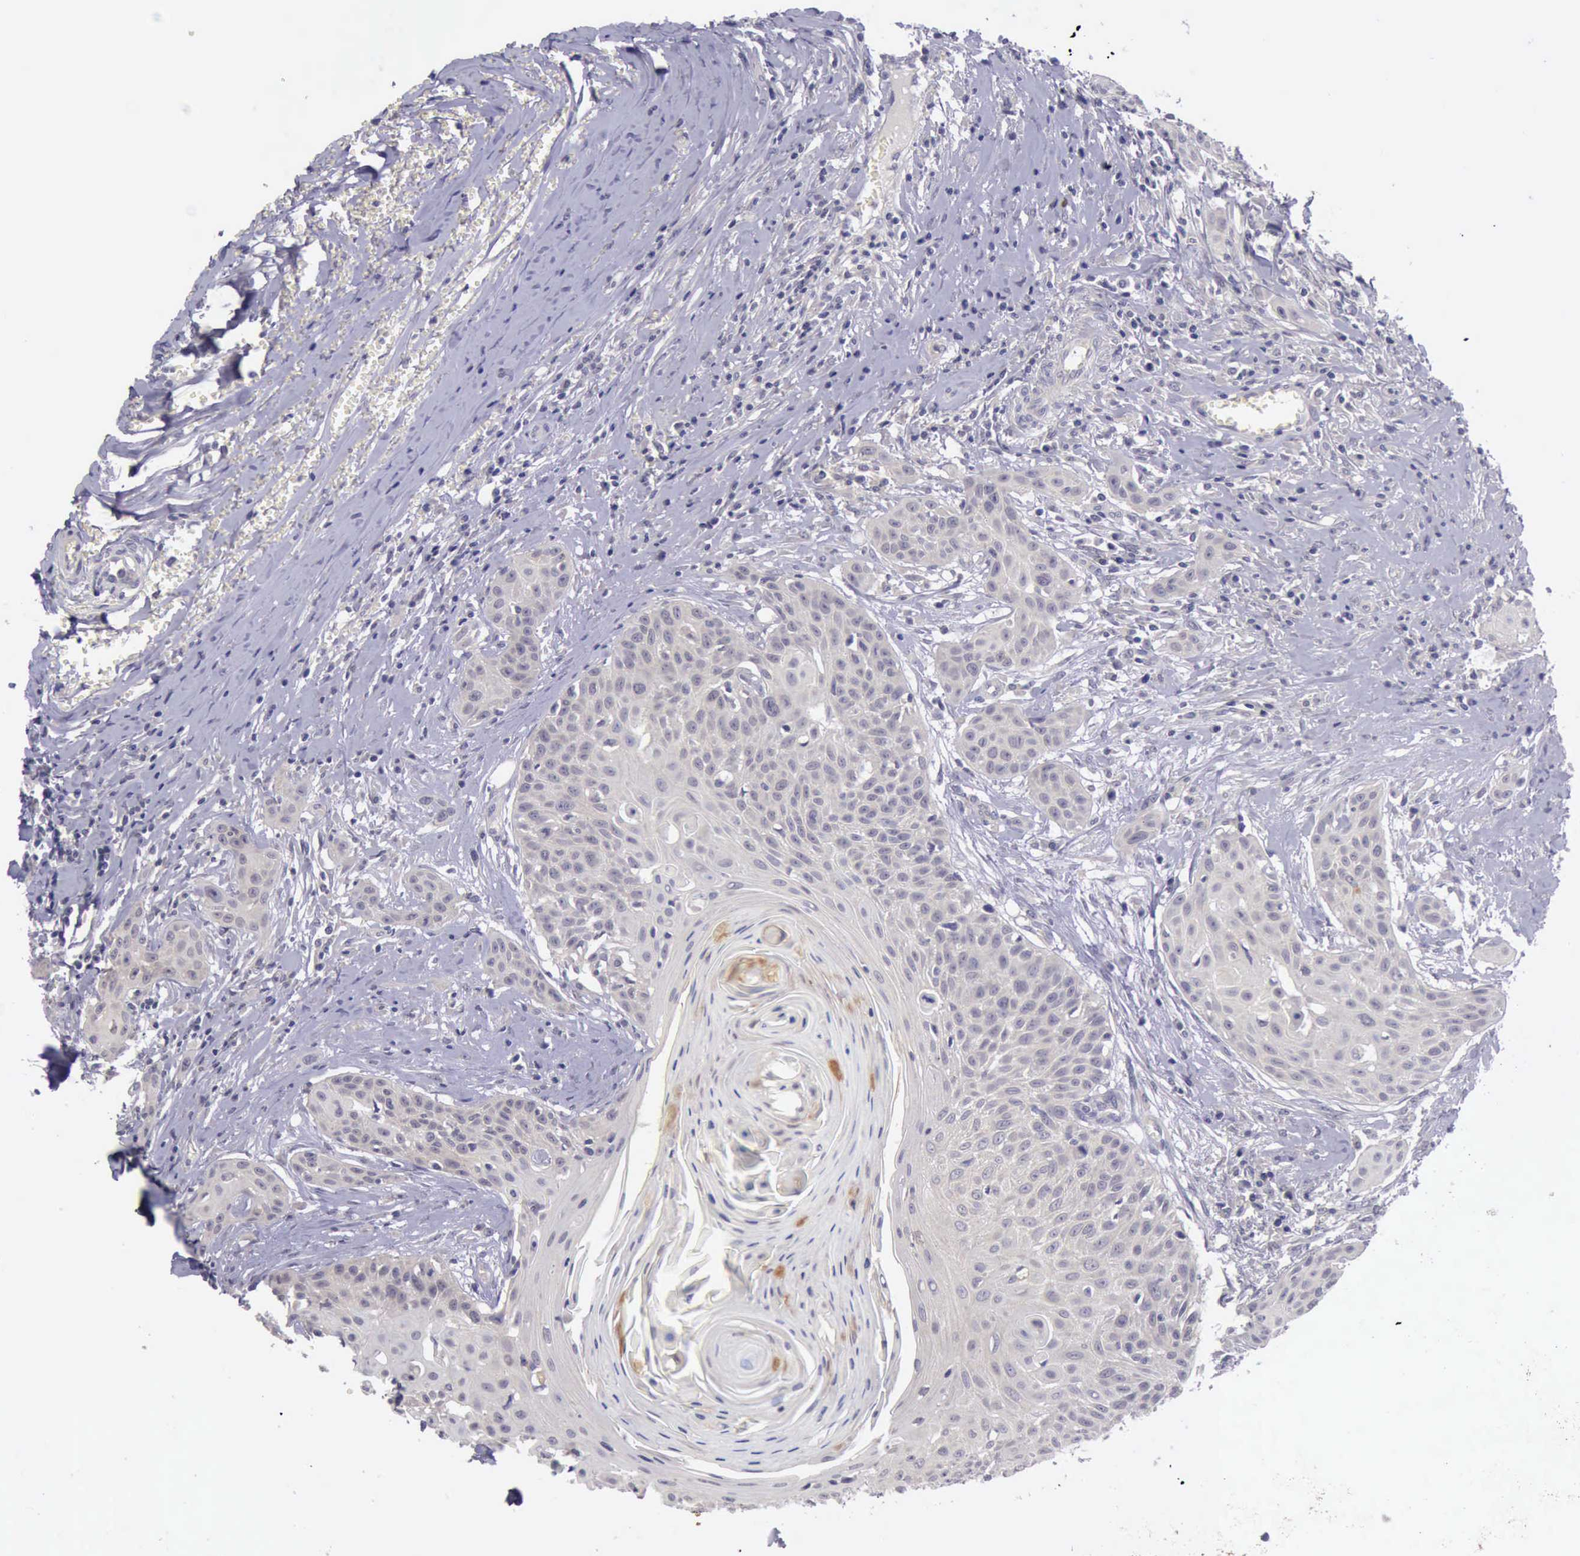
{"staining": {"intensity": "negative", "quantity": "none", "location": "none"}, "tissue": "head and neck cancer", "cell_type": "Tumor cells", "image_type": "cancer", "snomed": [{"axis": "morphology", "description": "Squamous cell carcinoma, NOS"}, {"axis": "morphology", "description": "Squamous cell carcinoma, metastatic, NOS"}, {"axis": "topography", "description": "Lymph node"}, {"axis": "topography", "description": "Salivary gland"}, {"axis": "topography", "description": "Head-Neck"}], "caption": "Micrograph shows no protein staining in tumor cells of head and neck metastatic squamous cell carcinoma tissue.", "gene": "ARNT2", "patient": {"sex": "female", "age": 74}}